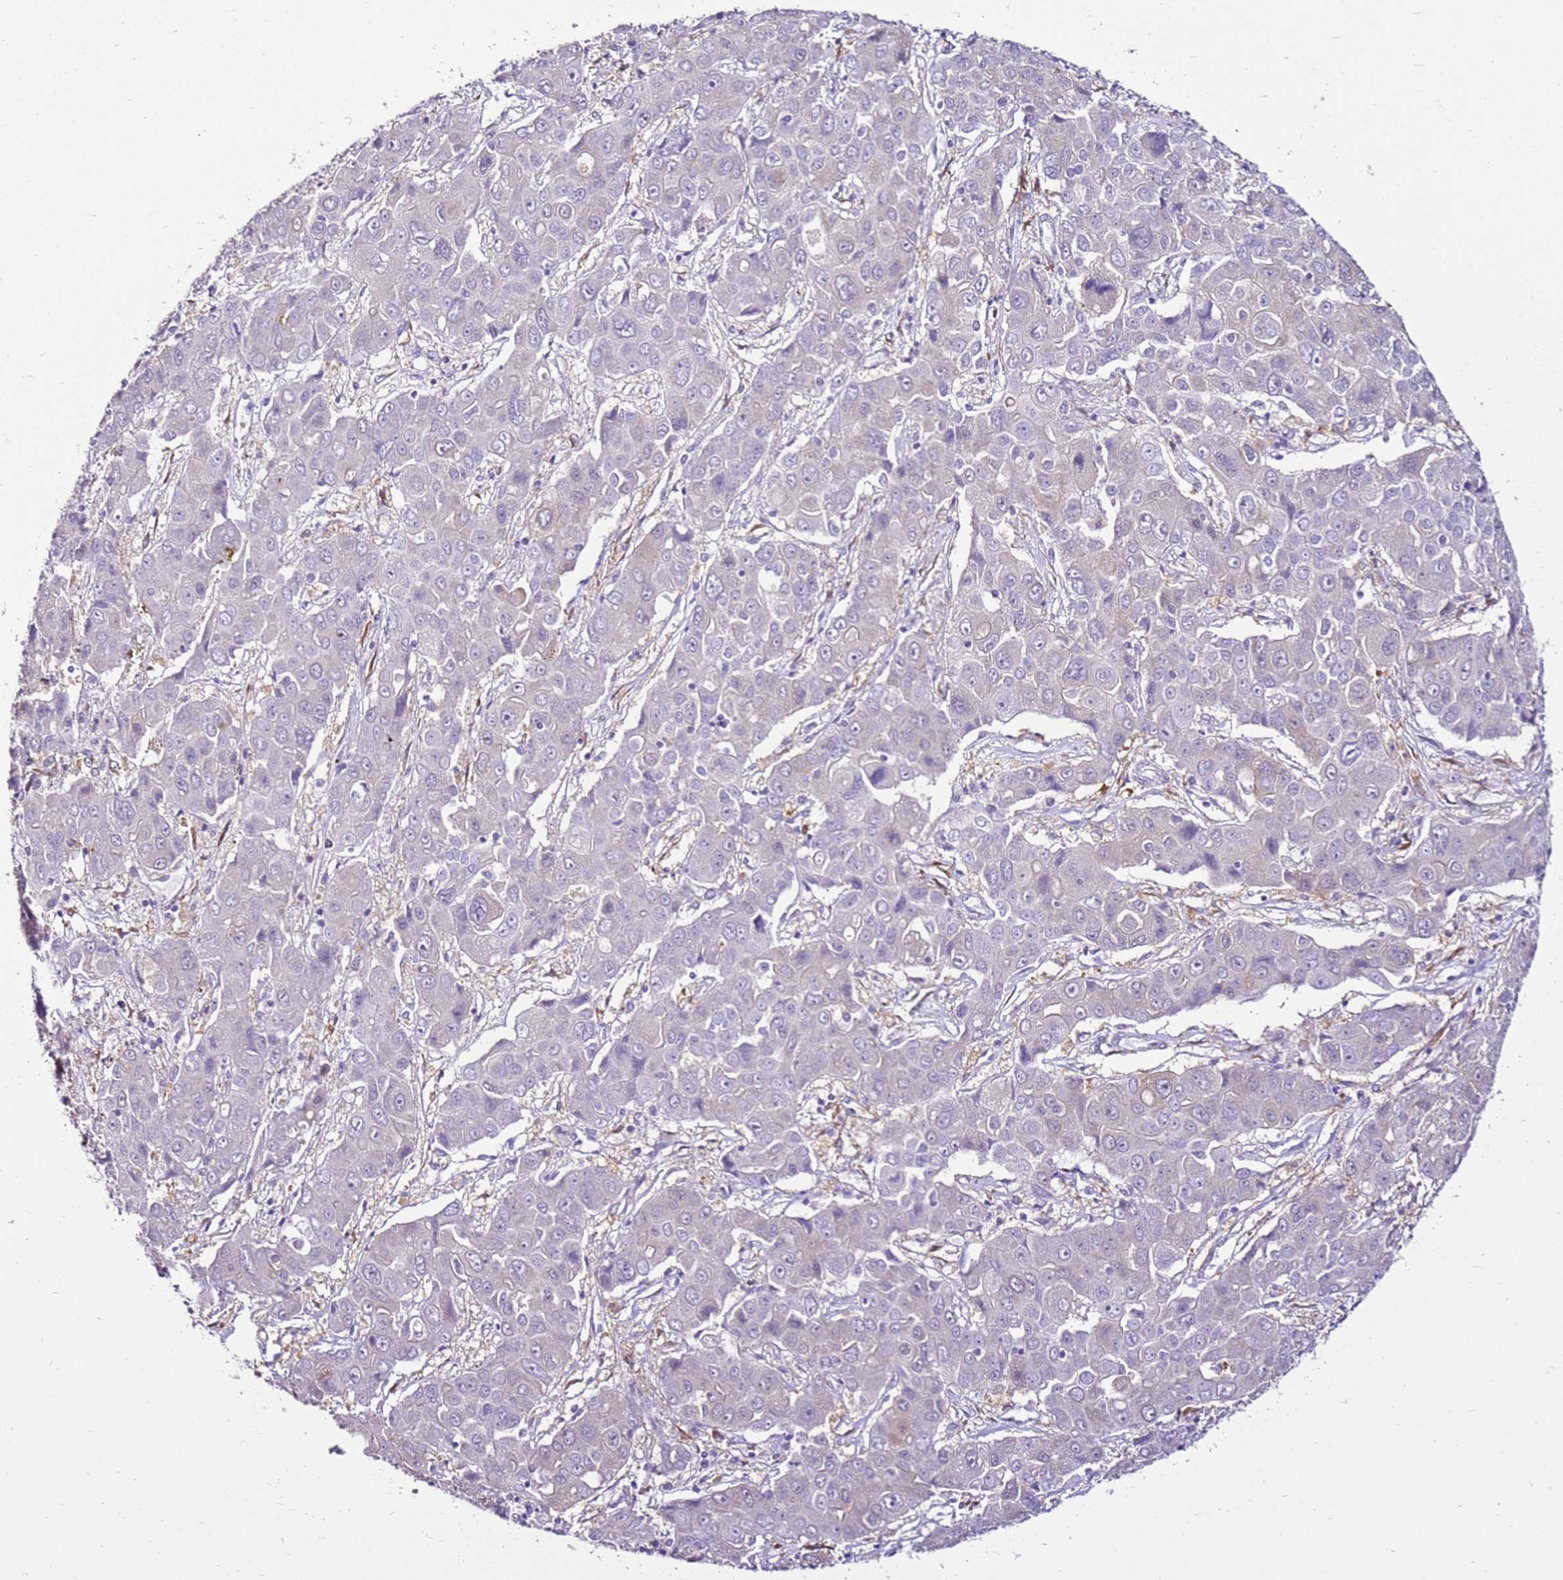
{"staining": {"intensity": "weak", "quantity": "<25%", "location": "cytoplasmic/membranous"}, "tissue": "liver cancer", "cell_type": "Tumor cells", "image_type": "cancer", "snomed": [{"axis": "morphology", "description": "Cholangiocarcinoma"}, {"axis": "topography", "description": "Liver"}], "caption": "Immunohistochemical staining of liver cholangiocarcinoma shows no significant staining in tumor cells.", "gene": "SLC38A5", "patient": {"sex": "male", "age": 67}}